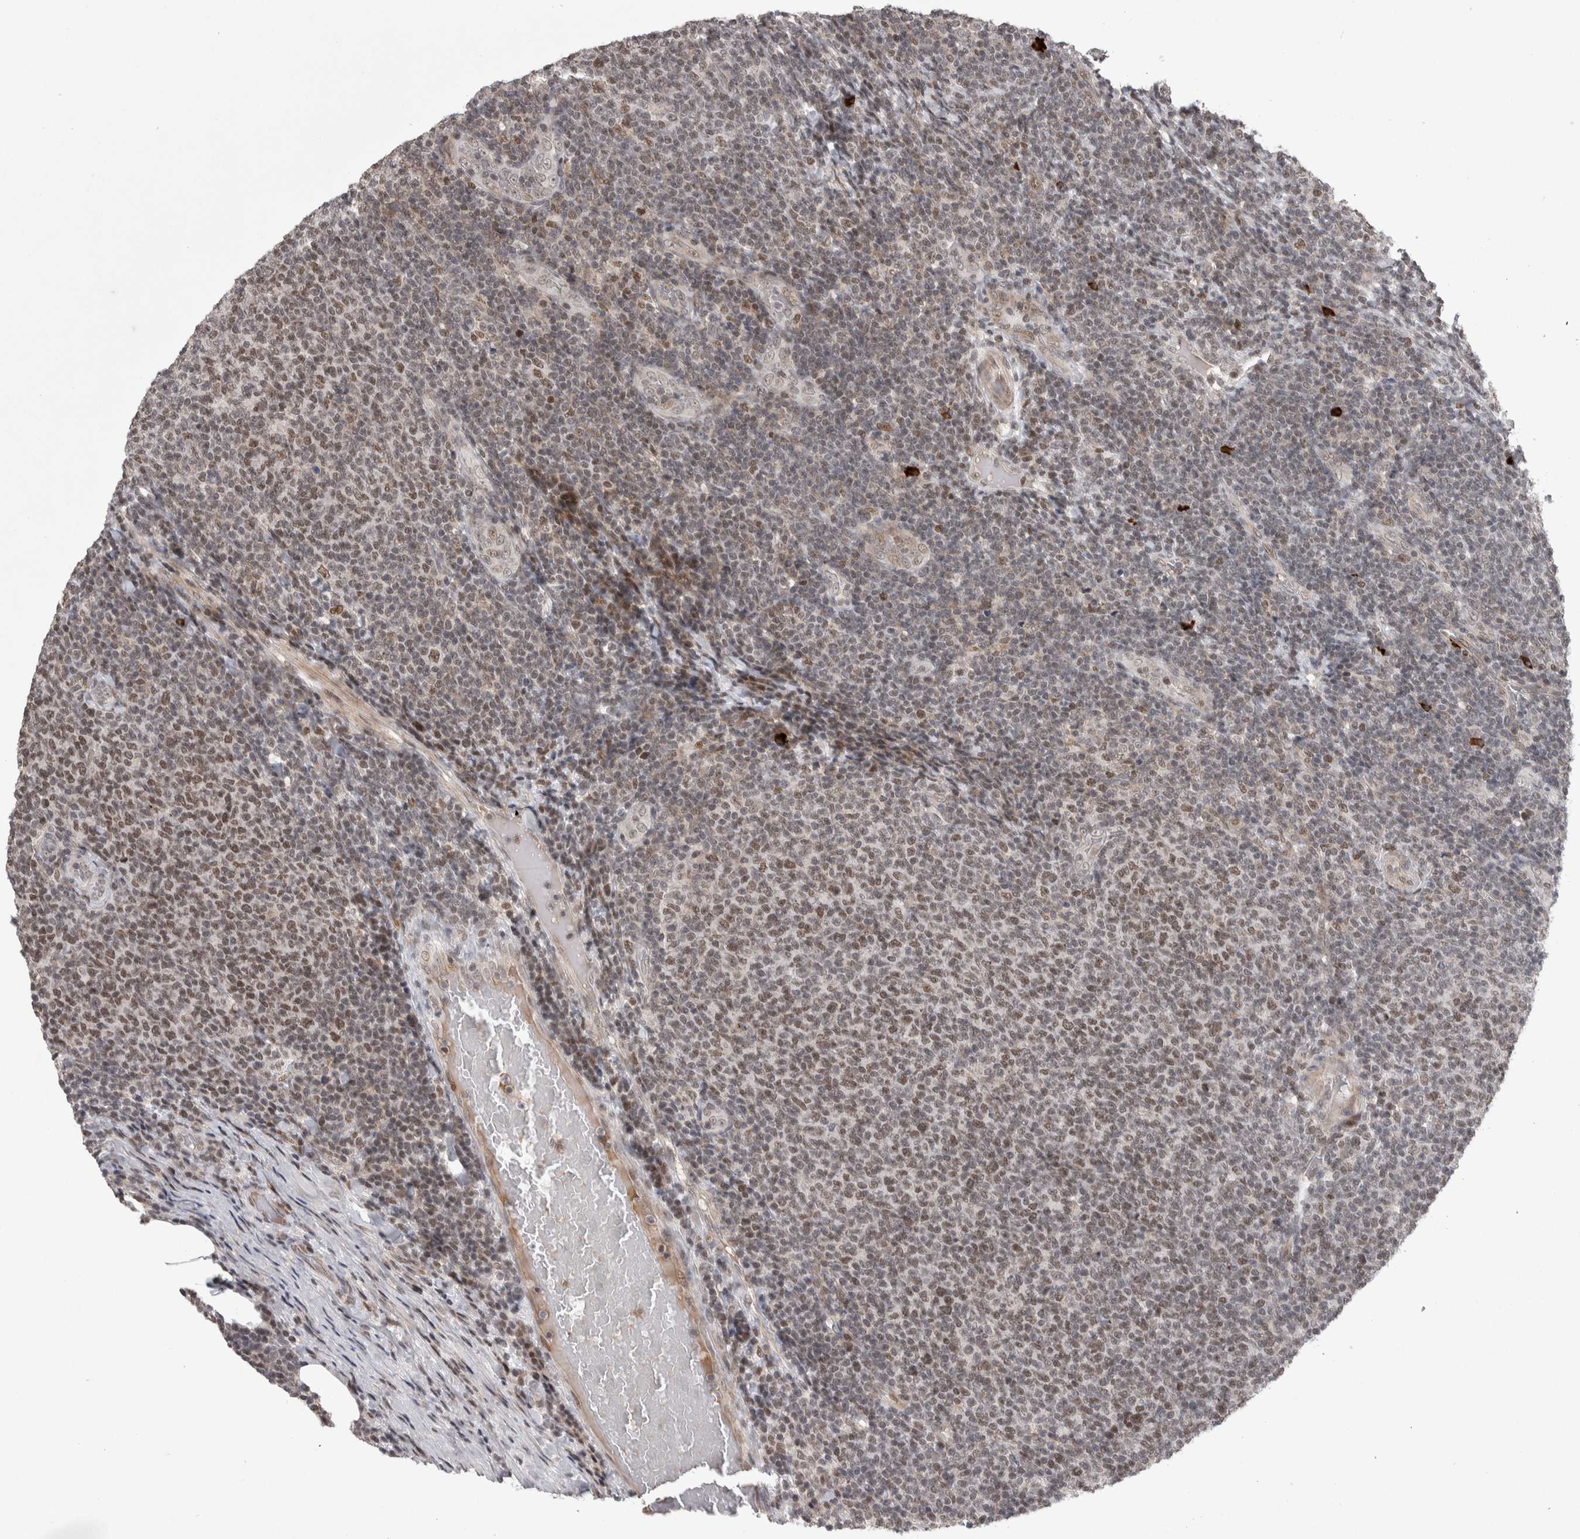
{"staining": {"intensity": "weak", "quantity": "25%-75%", "location": "nuclear"}, "tissue": "lymphoma", "cell_type": "Tumor cells", "image_type": "cancer", "snomed": [{"axis": "morphology", "description": "Malignant lymphoma, non-Hodgkin's type, Low grade"}, {"axis": "topography", "description": "Lymph node"}], "caption": "Immunohistochemical staining of human lymphoma displays low levels of weak nuclear positivity in approximately 25%-75% of tumor cells. The protein of interest is stained brown, and the nuclei are stained in blue (DAB (3,3'-diaminobenzidine) IHC with brightfield microscopy, high magnification).", "gene": "ZNF592", "patient": {"sex": "male", "age": 66}}